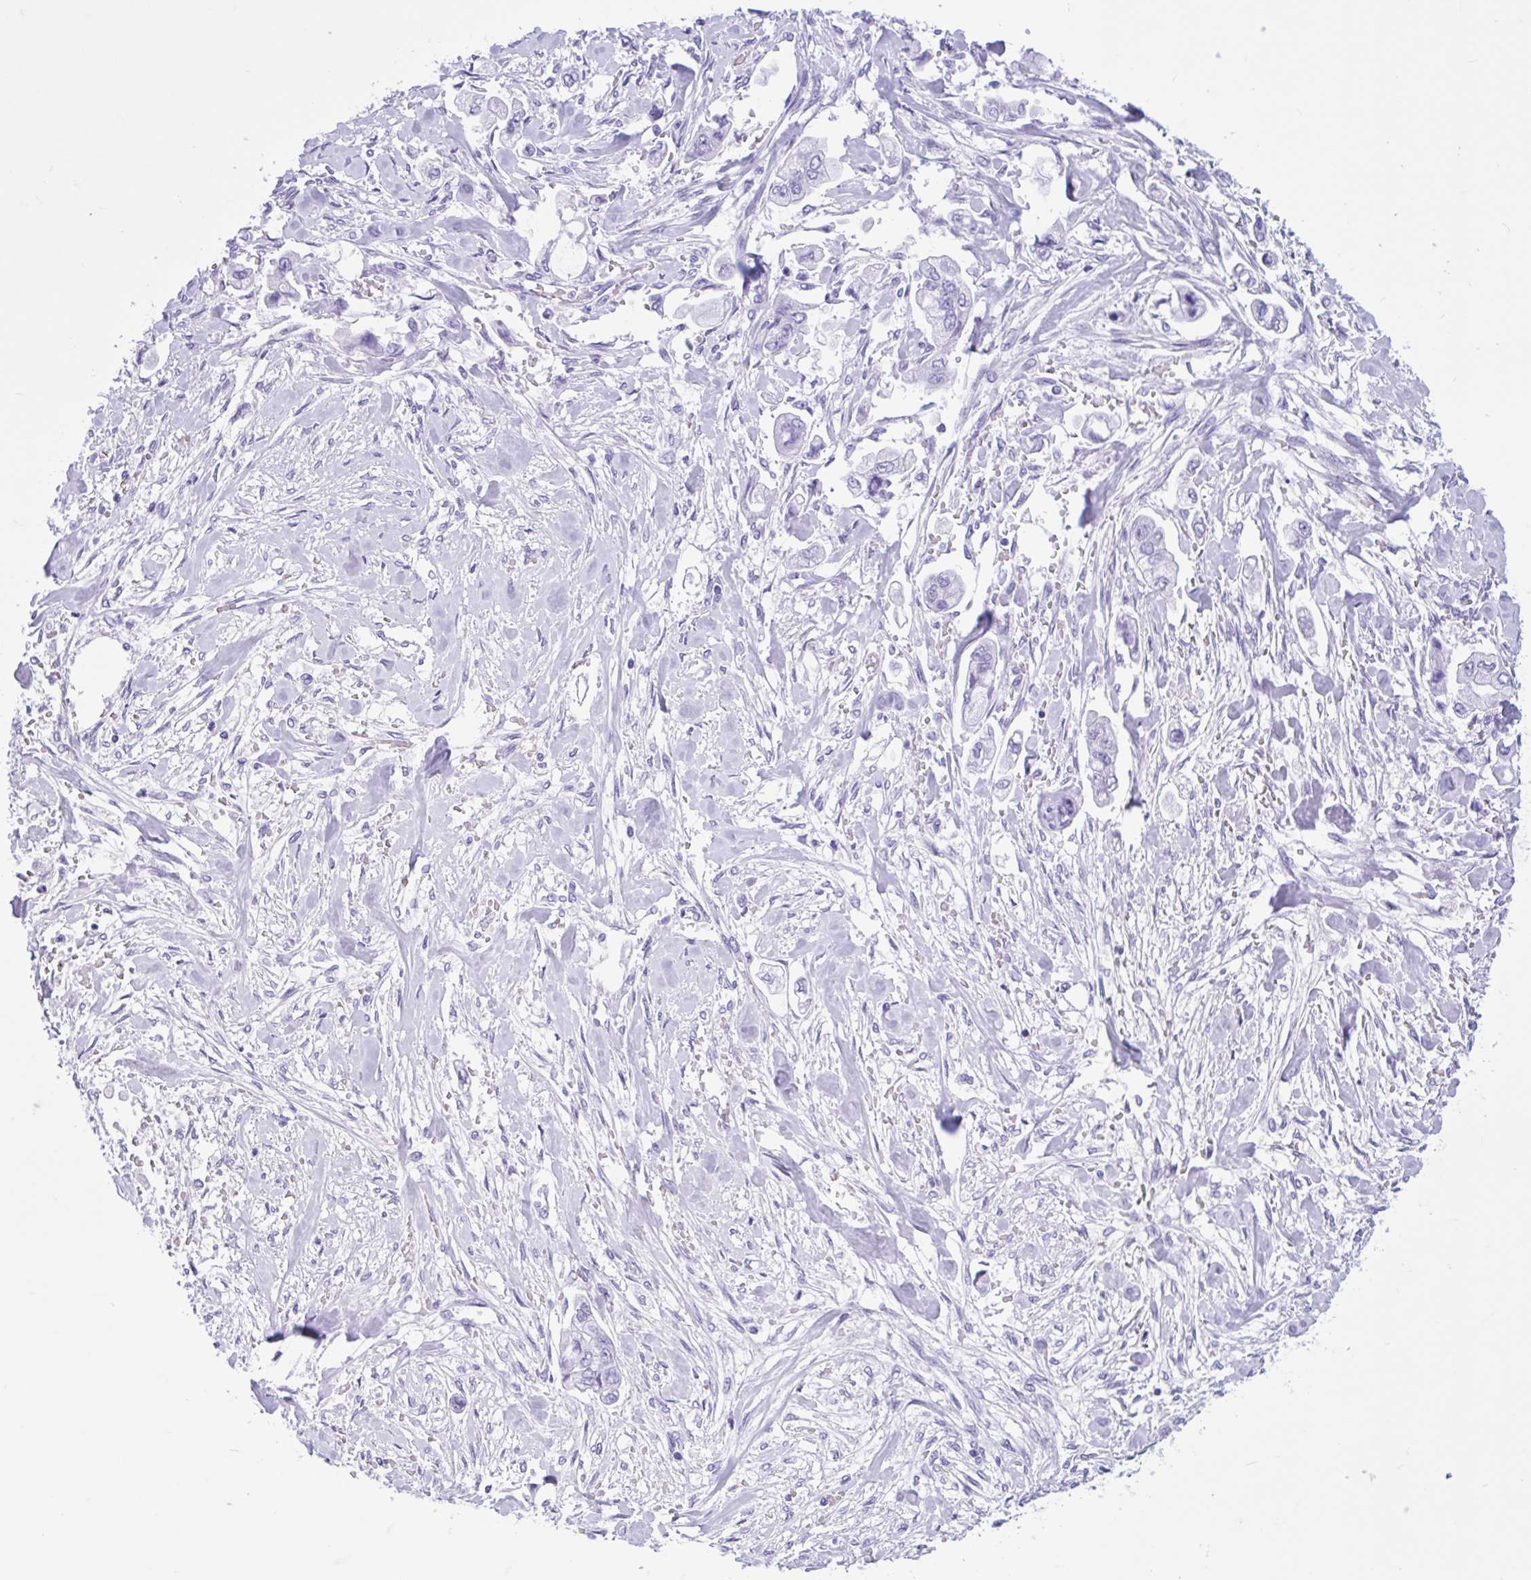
{"staining": {"intensity": "negative", "quantity": "none", "location": "none"}, "tissue": "stomach cancer", "cell_type": "Tumor cells", "image_type": "cancer", "snomed": [{"axis": "morphology", "description": "Adenocarcinoma, NOS"}, {"axis": "topography", "description": "Stomach"}], "caption": "An immunohistochemistry histopathology image of adenocarcinoma (stomach) is shown. There is no staining in tumor cells of adenocarcinoma (stomach).", "gene": "IAPP", "patient": {"sex": "male", "age": 62}}